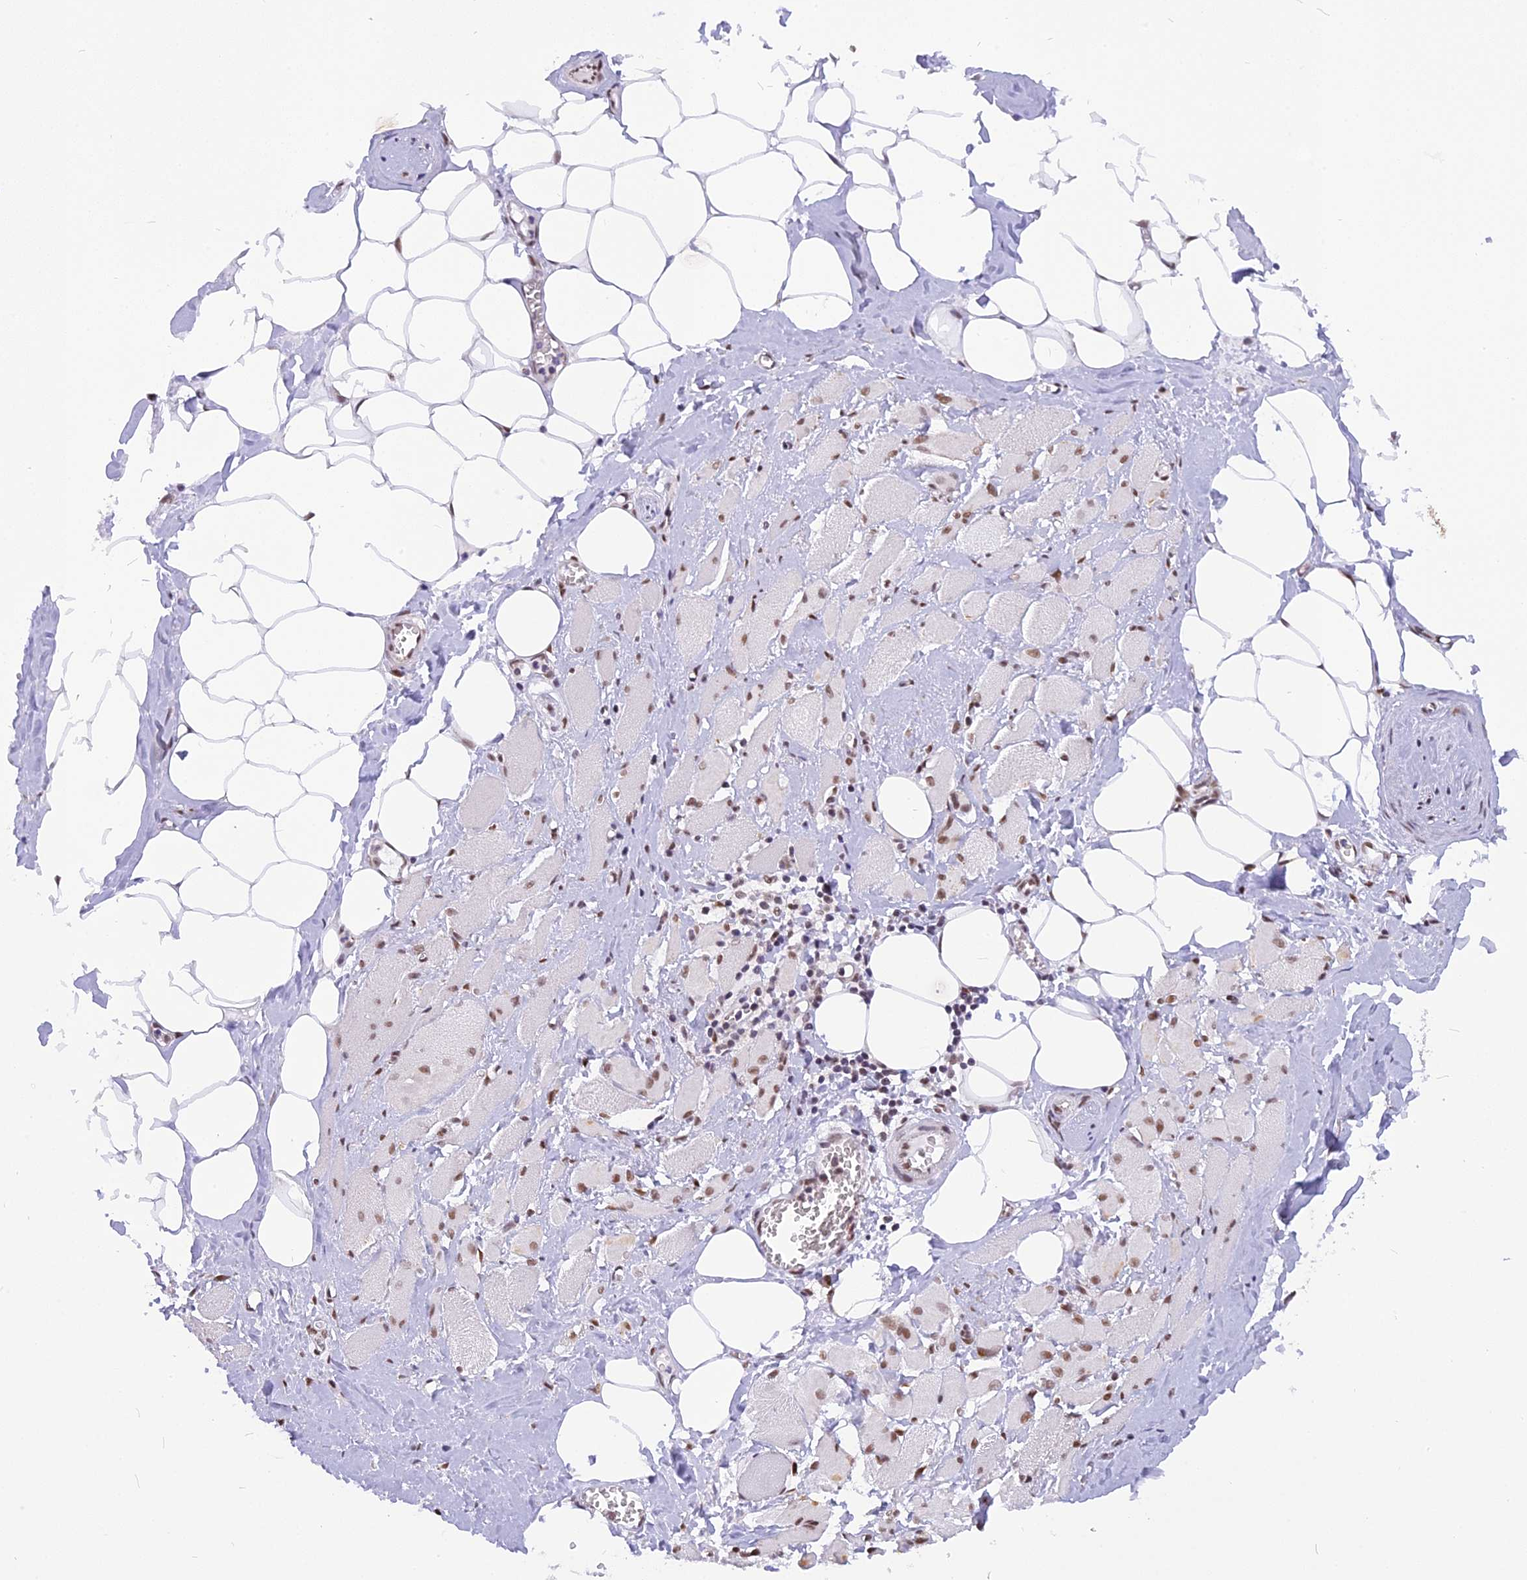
{"staining": {"intensity": "moderate", "quantity": ">75%", "location": "nuclear"}, "tissue": "skeletal muscle", "cell_type": "Myocytes", "image_type": "normal", "snomed": [{"axis": "morphology", "description": "Normal tissue, NOS"}, {"axis": "morphology", "description": "Basal cell carcinoma"}, {"axis": "topography", "description": "Skeletal muscle"}], "caption": "Immunohistochemistry (IHC) of benign skeletal muscle shows medium levels of moderate nuclear positivity in about >75% of myocytes.", "gene": "IRF2BP1", "patient": {"sex": "female", "age": 64}}